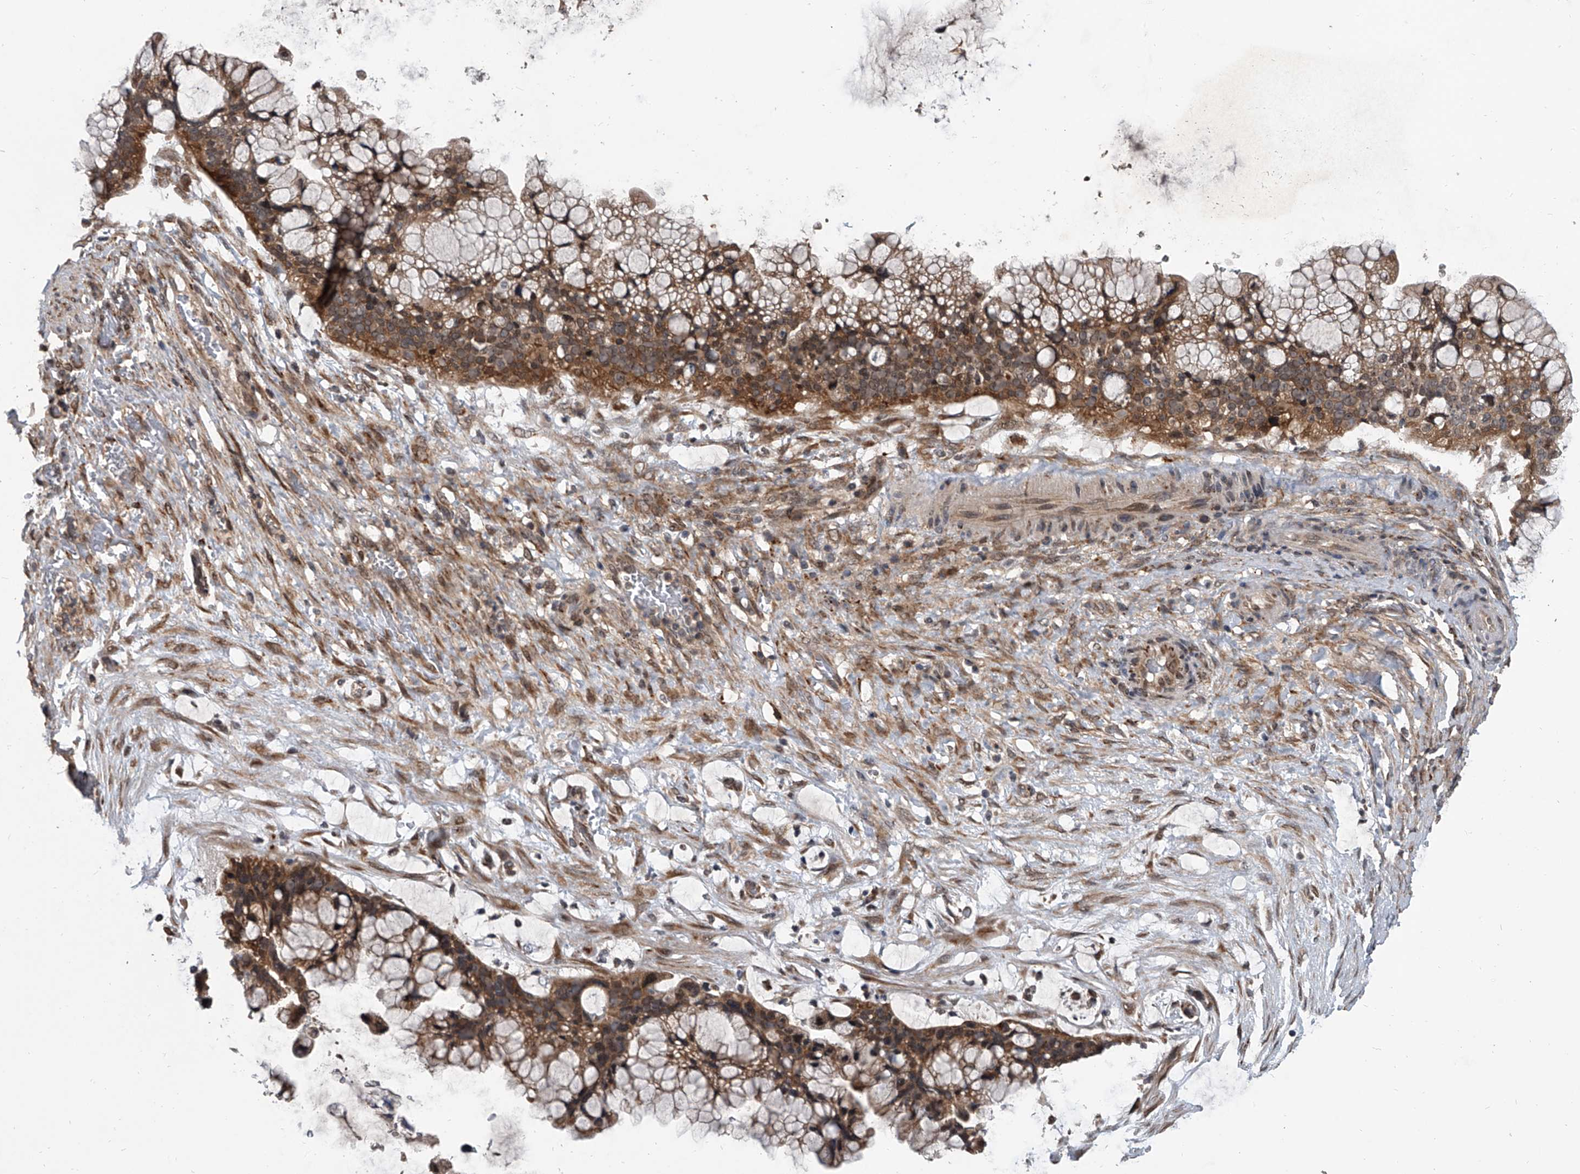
{"staining": {"intensity": "moderate", "quantity": ">75%", "location": "cytoplasmic/membranous"}, "tissue": "ovarian cancer", "cell_type": "Tumor cells", "image_type": "cancer", "snomed": [{"axis": "morphology", "description": "Cystadenocarcinoma, mucinous, NOS"}, {"axis": "topography", "description": "Ovary"}], "caption": "Immunohistochemical staining of ovarian cancer (mucinous cystadenocarcinoma) demonstrates medium levels of moderate cytoplasmic/membranous staining in about >75% of tumor cells.", "gene": "GEMIN8", "patient": {"sex": "female", "age": 37}}